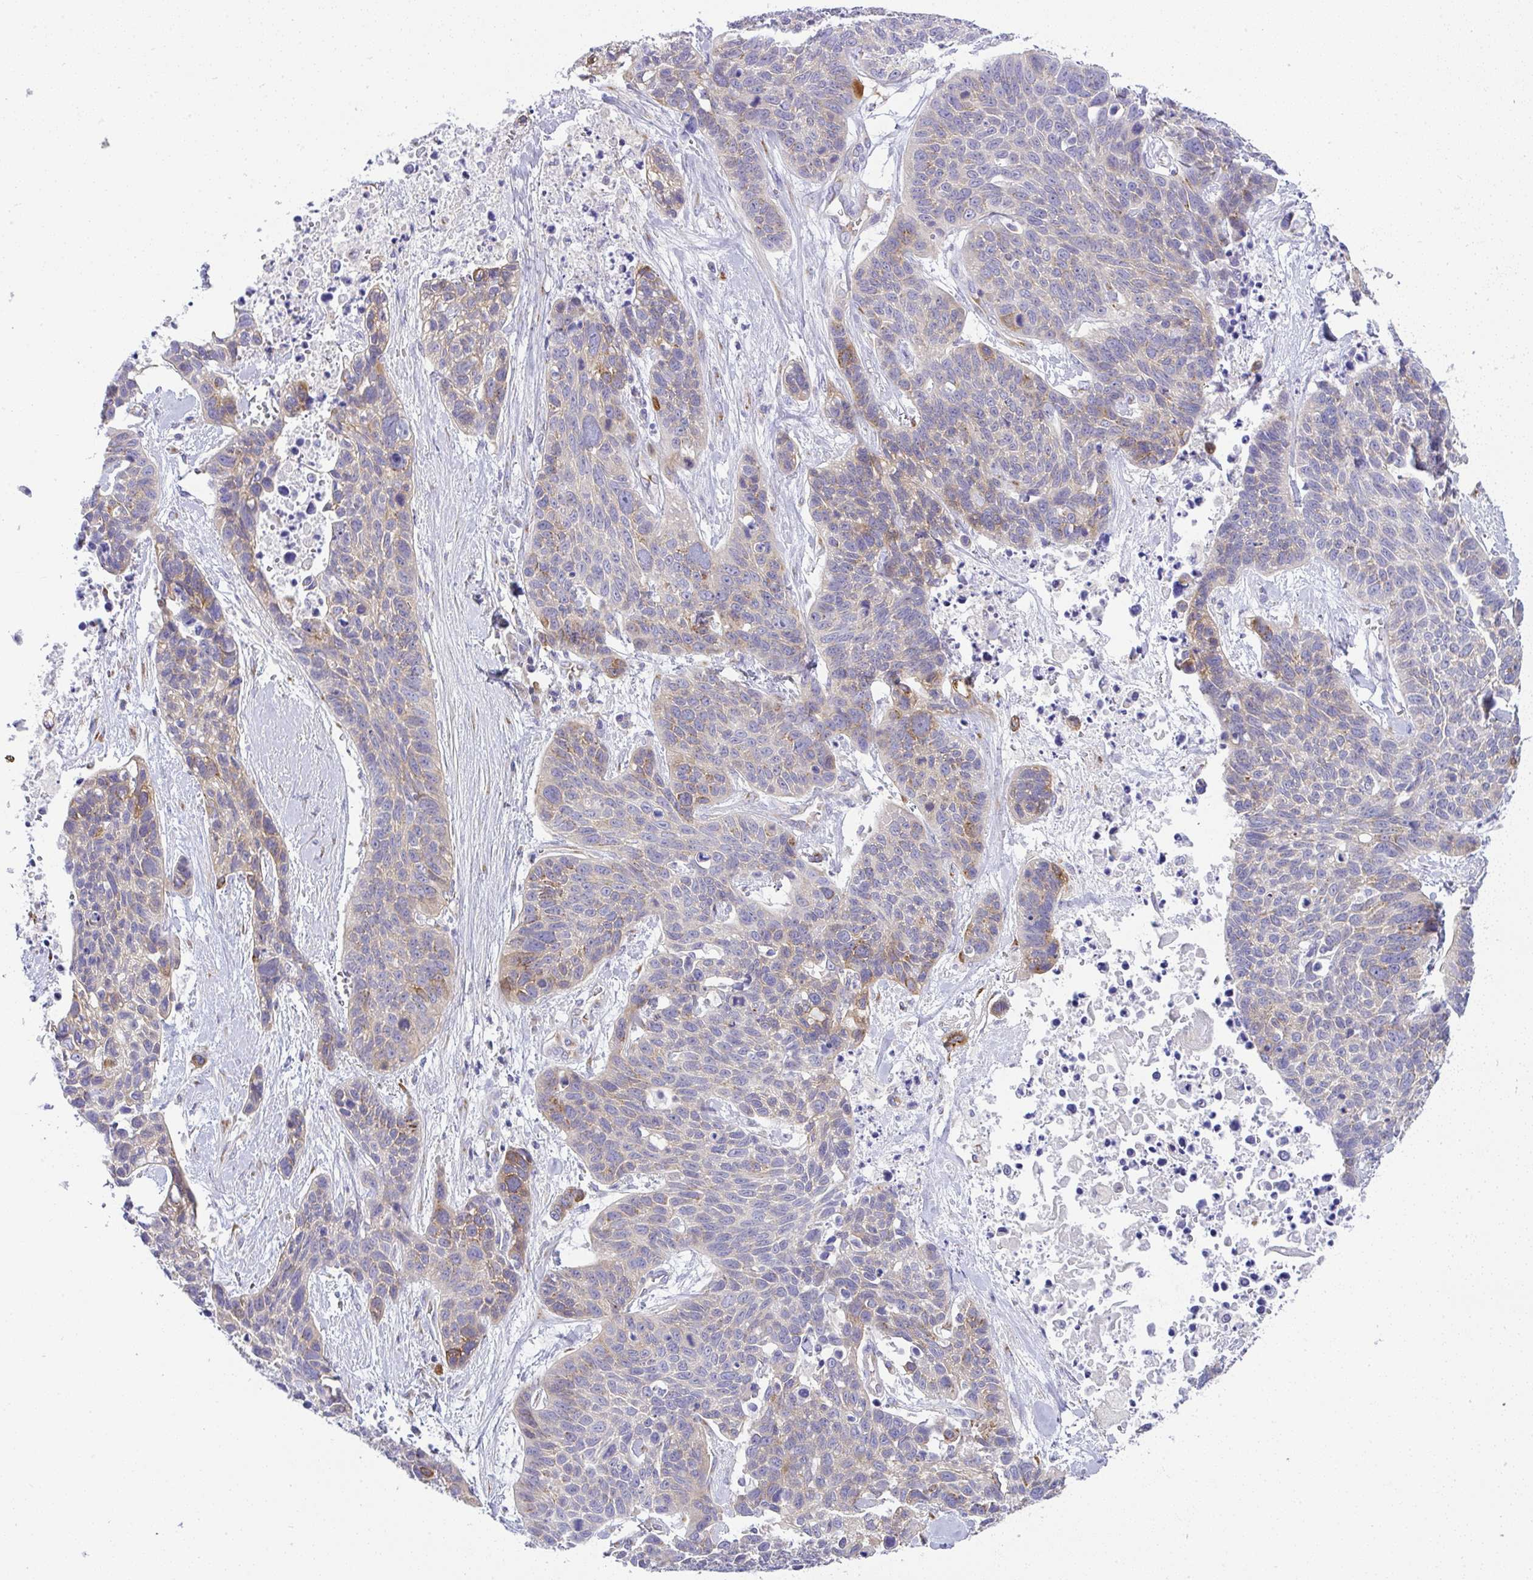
{"staining": {"intensity": "moderate", "quantity": "<25%", "location": "cytoplasmic/membranous"}, "tissue": "lung cancer", "cell_type": "Tumor cells", "image_type": "cancer", "snomed": [{"axis": "morphology", "description": "Squamous cell carcinoma, NOS"}, {"axis": "topography", "description": "Lung"}], "caption": "Brown immunohistochemical staining in lung cancer shows moderate cytoplasmic/membranous positivity in about <25% of tumor cells.", "gene": "FAM177A1", "patient": {"sex": "male", "age": 62}}